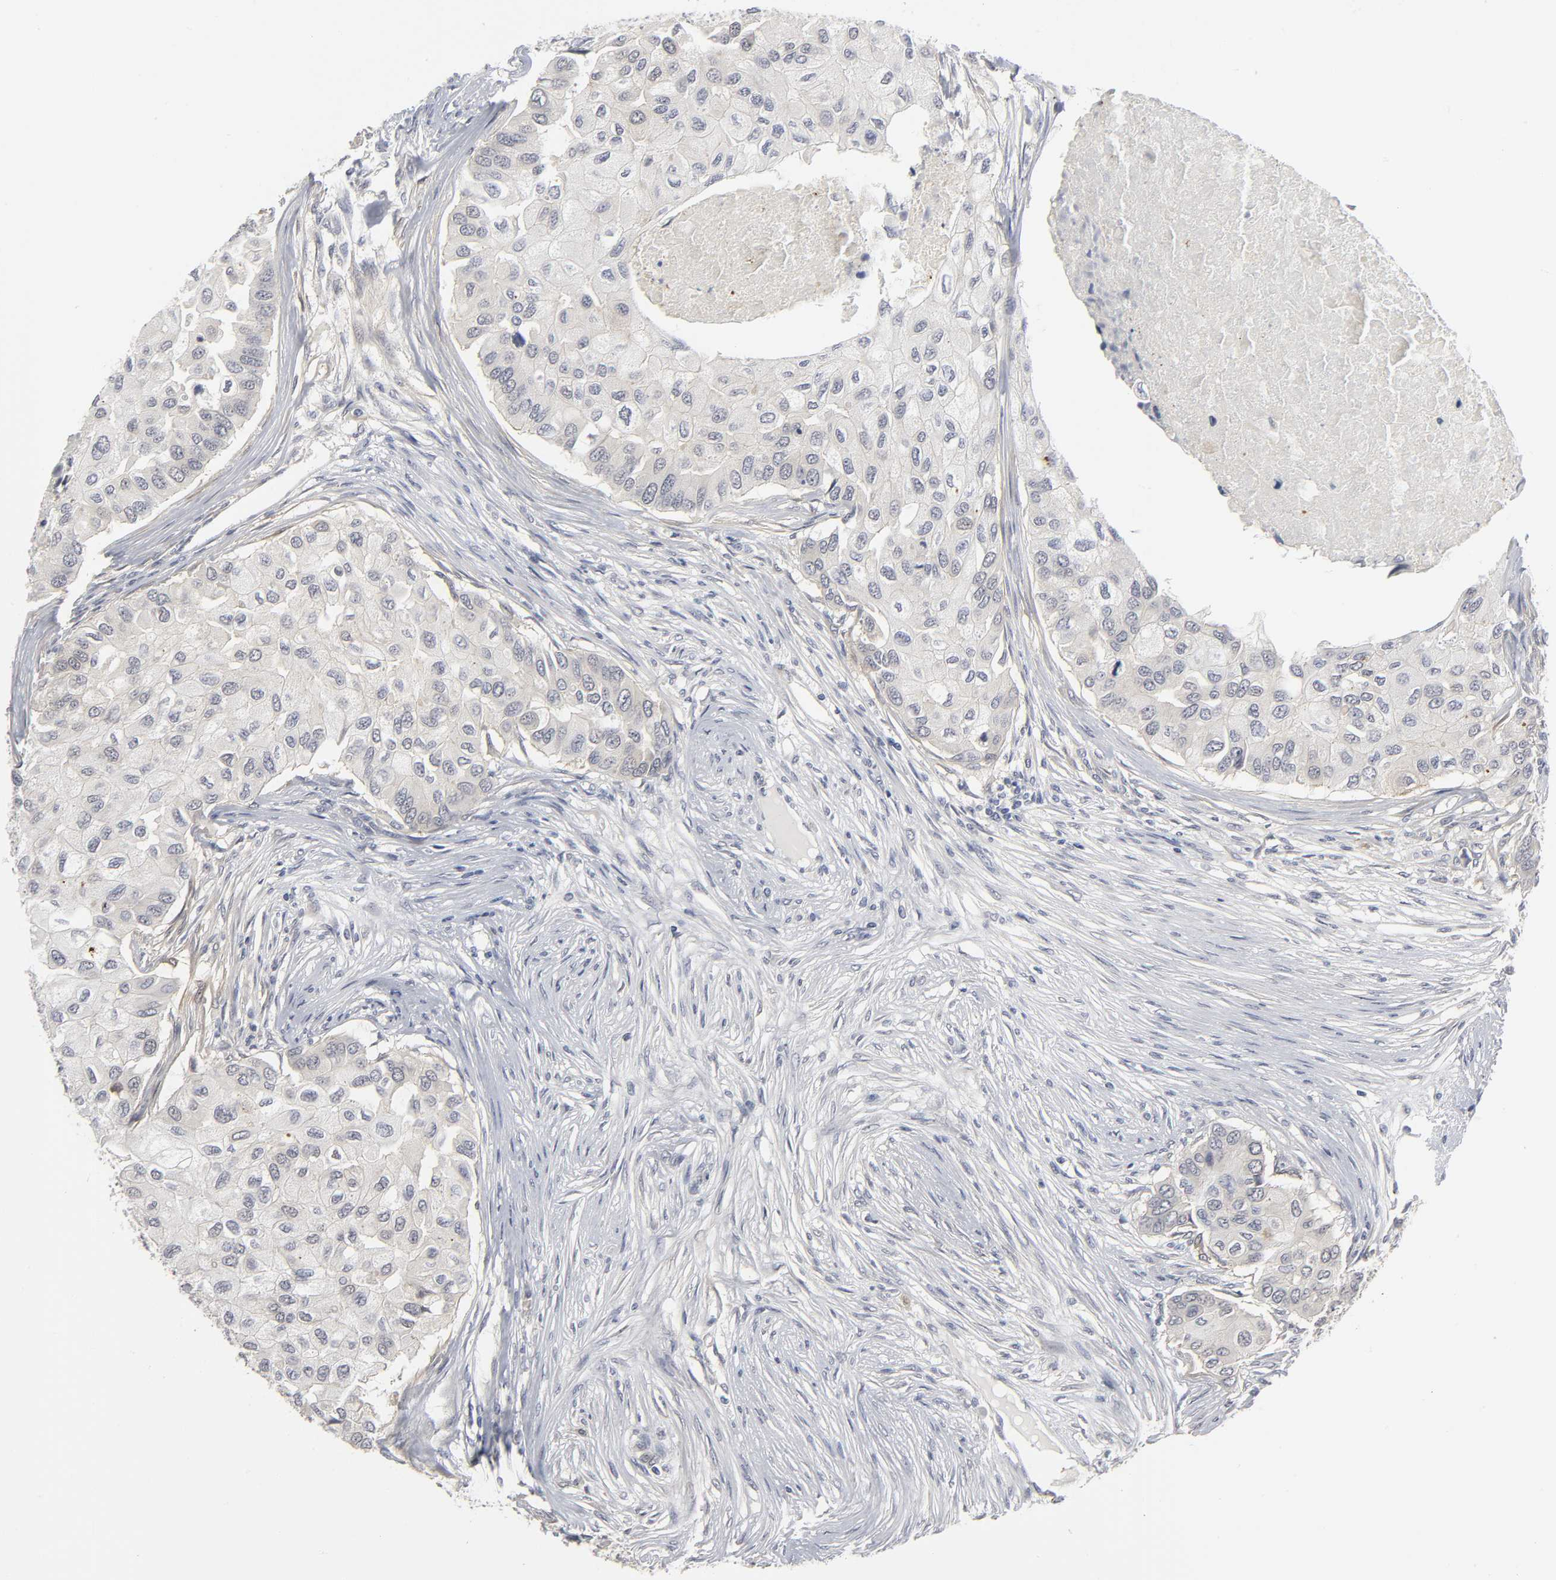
{"staining": {"intensity": "negative", "quantity": "none", "location": "none"}, "tissue": "breast cancer", "cell_type": "Tumor cells", "image_type": "cancer", "snomed": [{"axis": "morphology", "description": "Normal tissue, NOS"}, {"axis": "morphology", "description": "Duct carcinoma"}, {"axis": "topography", "description": "Breast"}], "caption": "An IHC histopathology image of breast intraductal carcinoma is shown. There is no staining in tumor cells of breast intraductal carcinoma. (DAB immunohistochemistry (IHC) with hematoxylin counter stain).", "gene": "PDLIM3", "patient": {"sex": "female", "age": 49}}